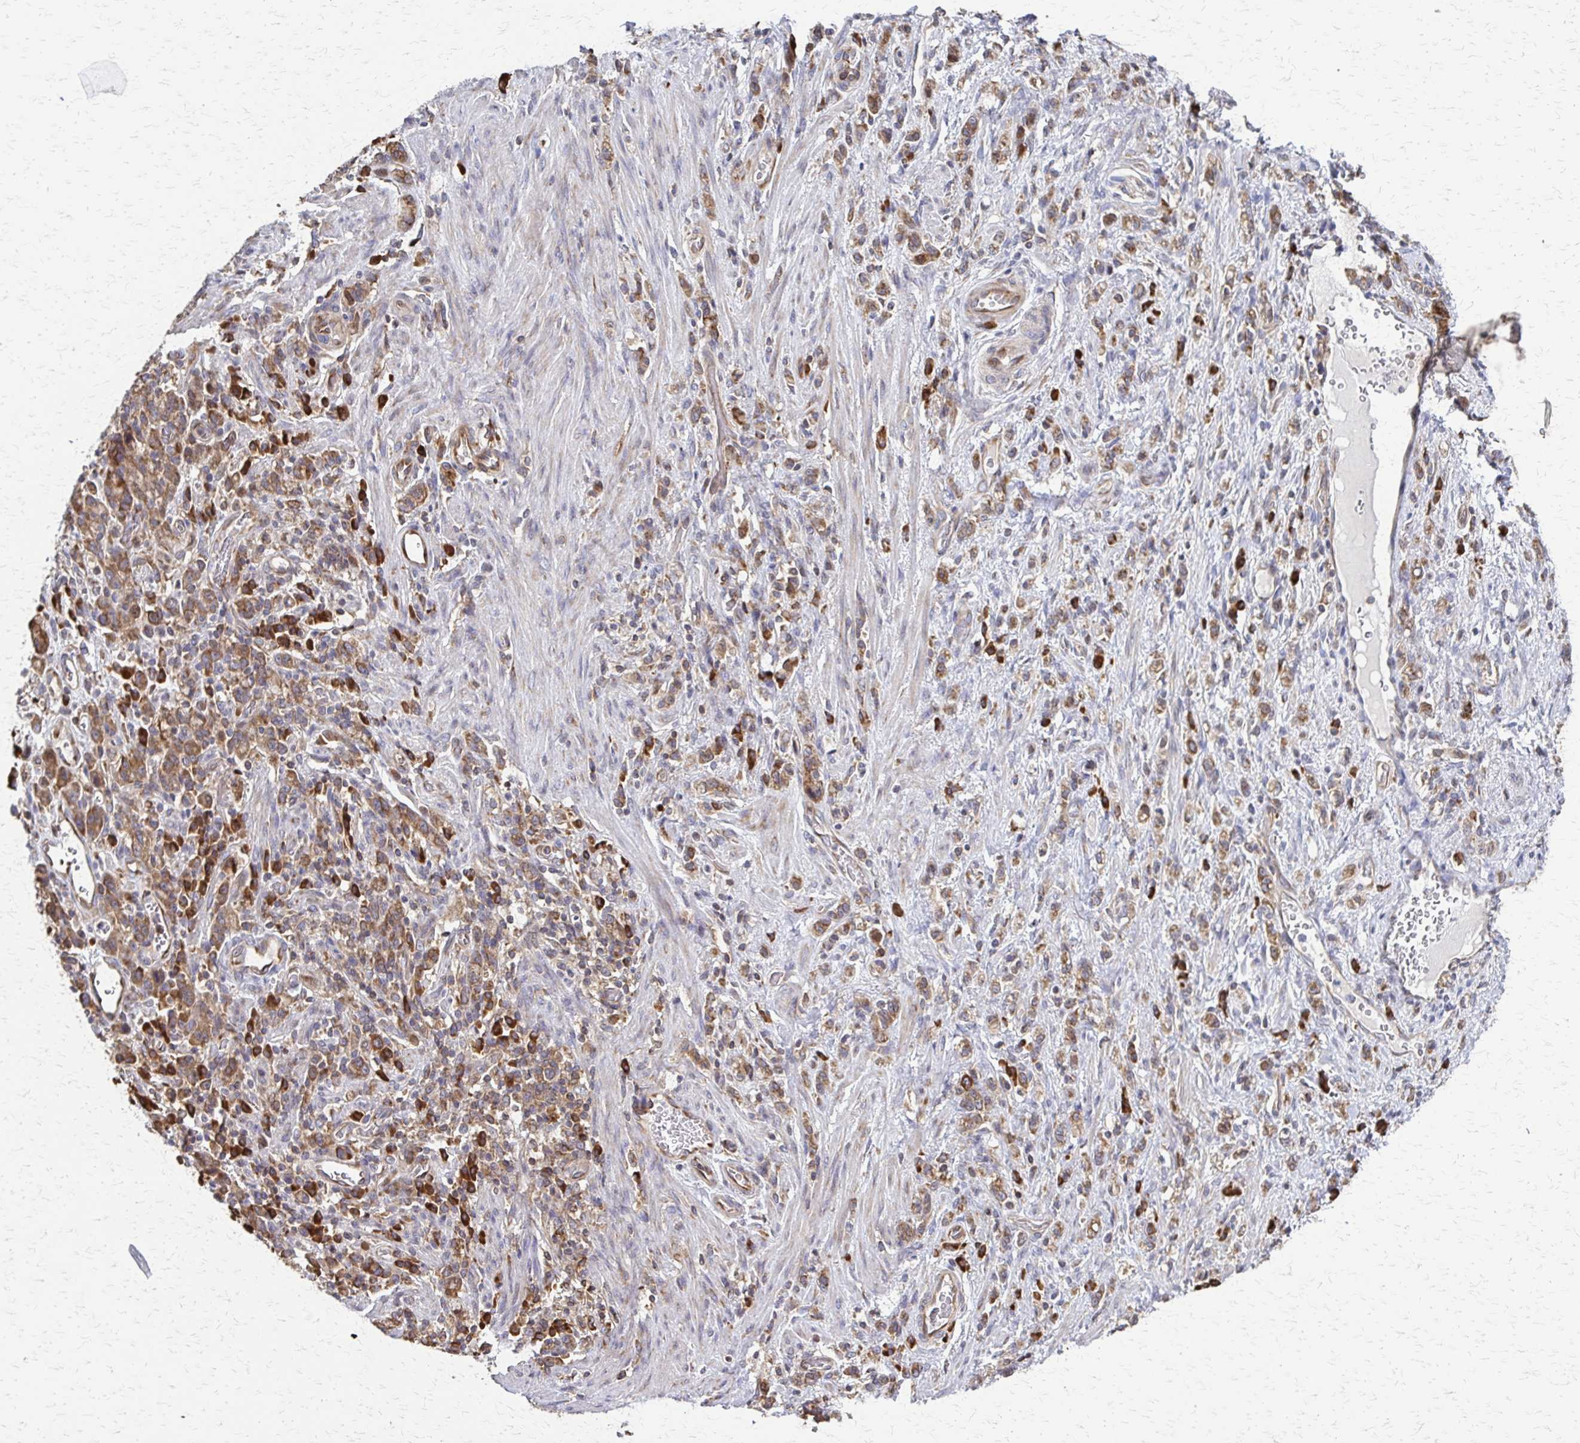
{"staining": {"intensity": "moderate", "quantity": ">75%", "location": "cytoplasmic/membranous"}, "tissue": "stomach cancer", "cell_type": "Tumor cells", "image_type": "cancer", "snomed": [{"axis": "morphology", "description": "Adenocarcinoma, NOS"}, {"axis": "topography", "description": "Stomach"}], "caption": "Tumor cells reveal medium levels of moderate cytoplasmic/membranous positivity in about >75% of cells in human stomach cancer.", "gene": "EEF2", "patient": {"sex": "male", "age": 77}}